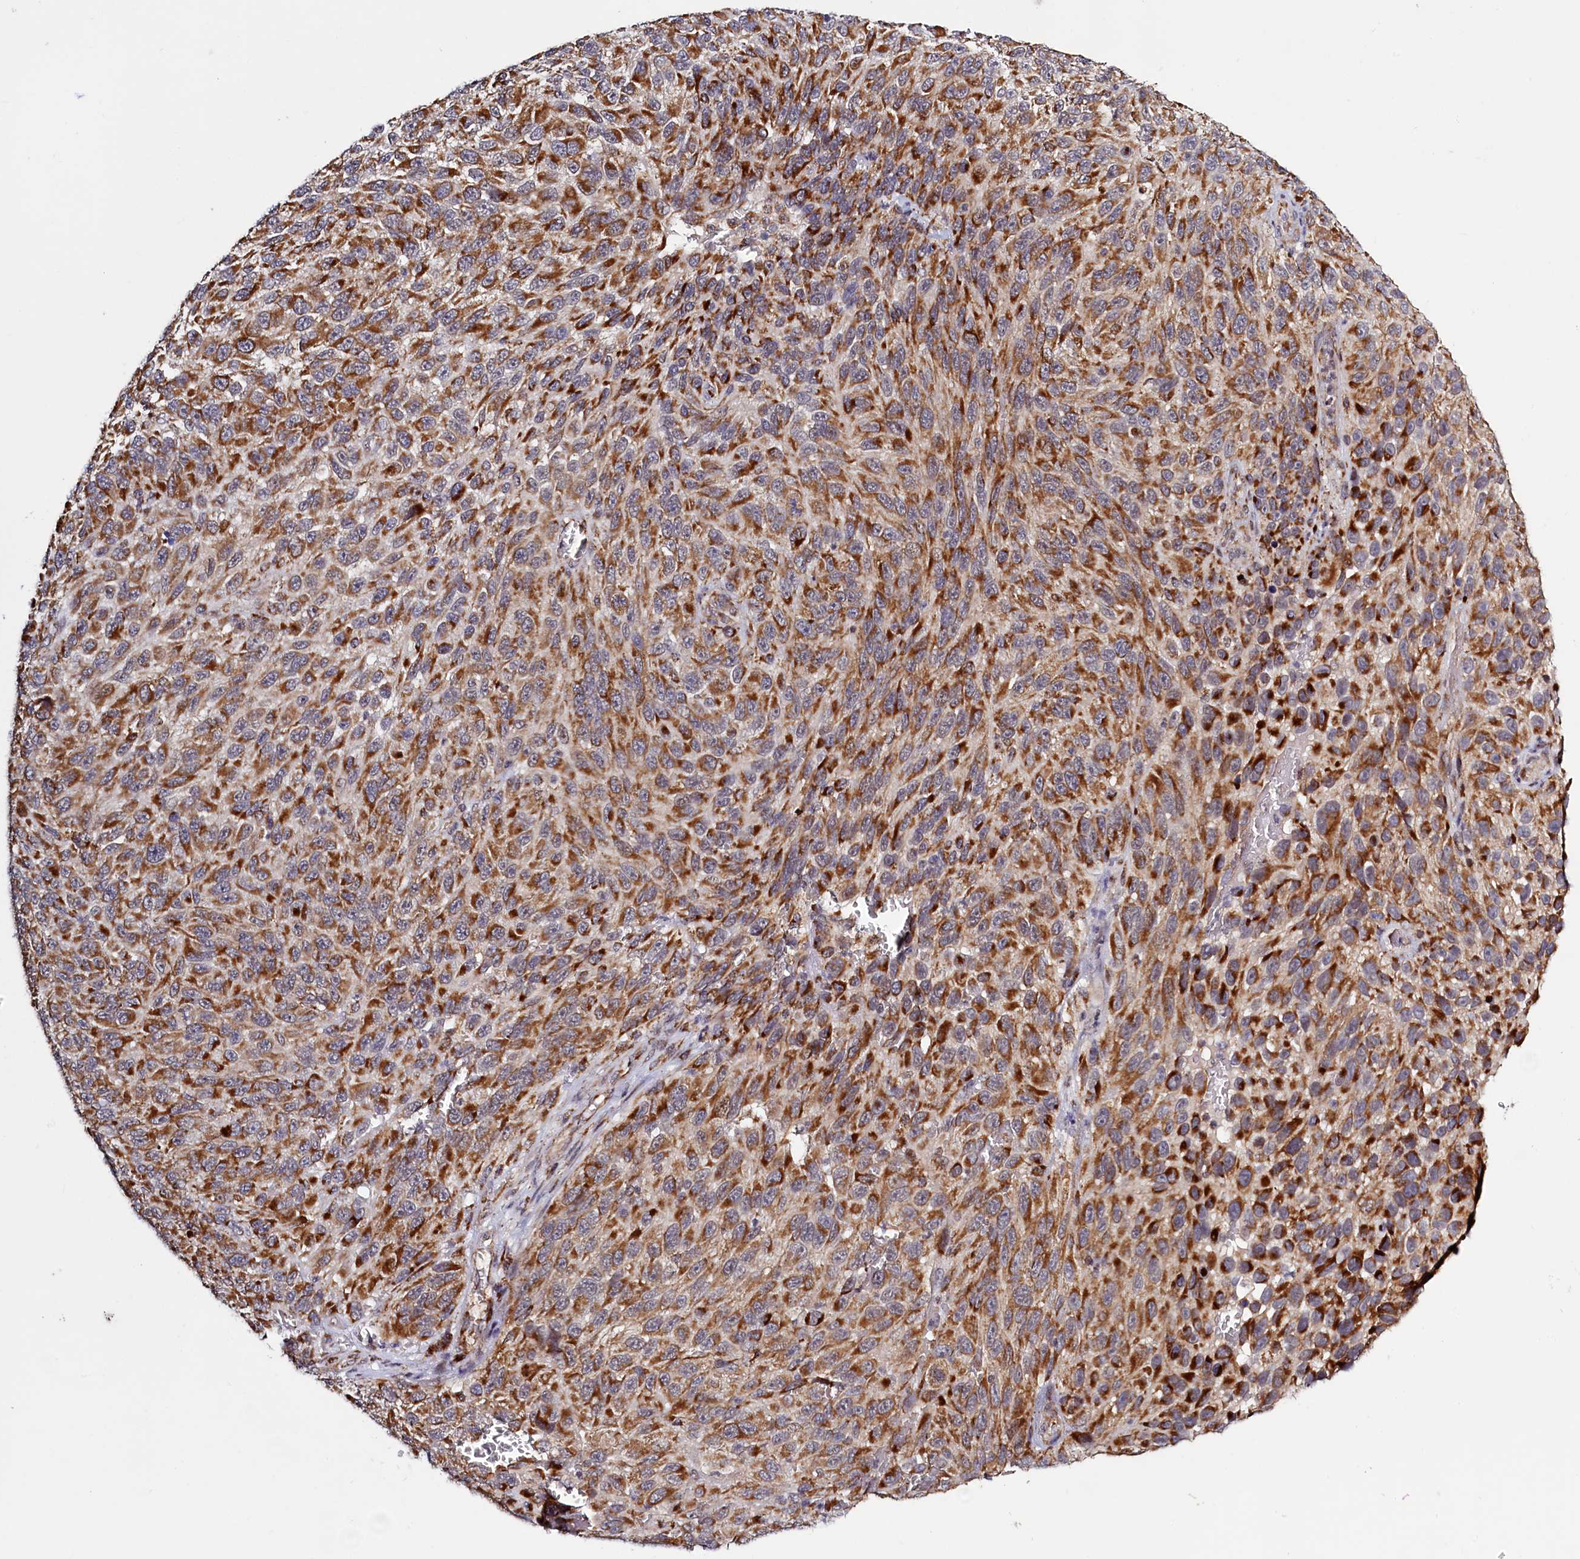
{"staining": {"intensity": "strong", "quantity": ">75%", "location": "cytoplasmic/membranous"}, "tissue": "melanoma", "cell_type": "Tumor cells", "image_type": "cancer", "snomed": [{"axis": "morphology", "description": "Normal tissue, NOS"}, {"axis": "morphology", "description": "Malignant melanoma, NOS"}, {"axis": "topography", "description": "Skin"}], "caption": "Immunohistochemistry (IHC) micrograph of human malignant melanoma stained for a protein (brown), which demonstrates high levels of strong cytoplasmic/membranous staining in about >75% of tumor cells.", "gene": "DYNC2H1", "patient": {"sex": "female", "age": 96}}